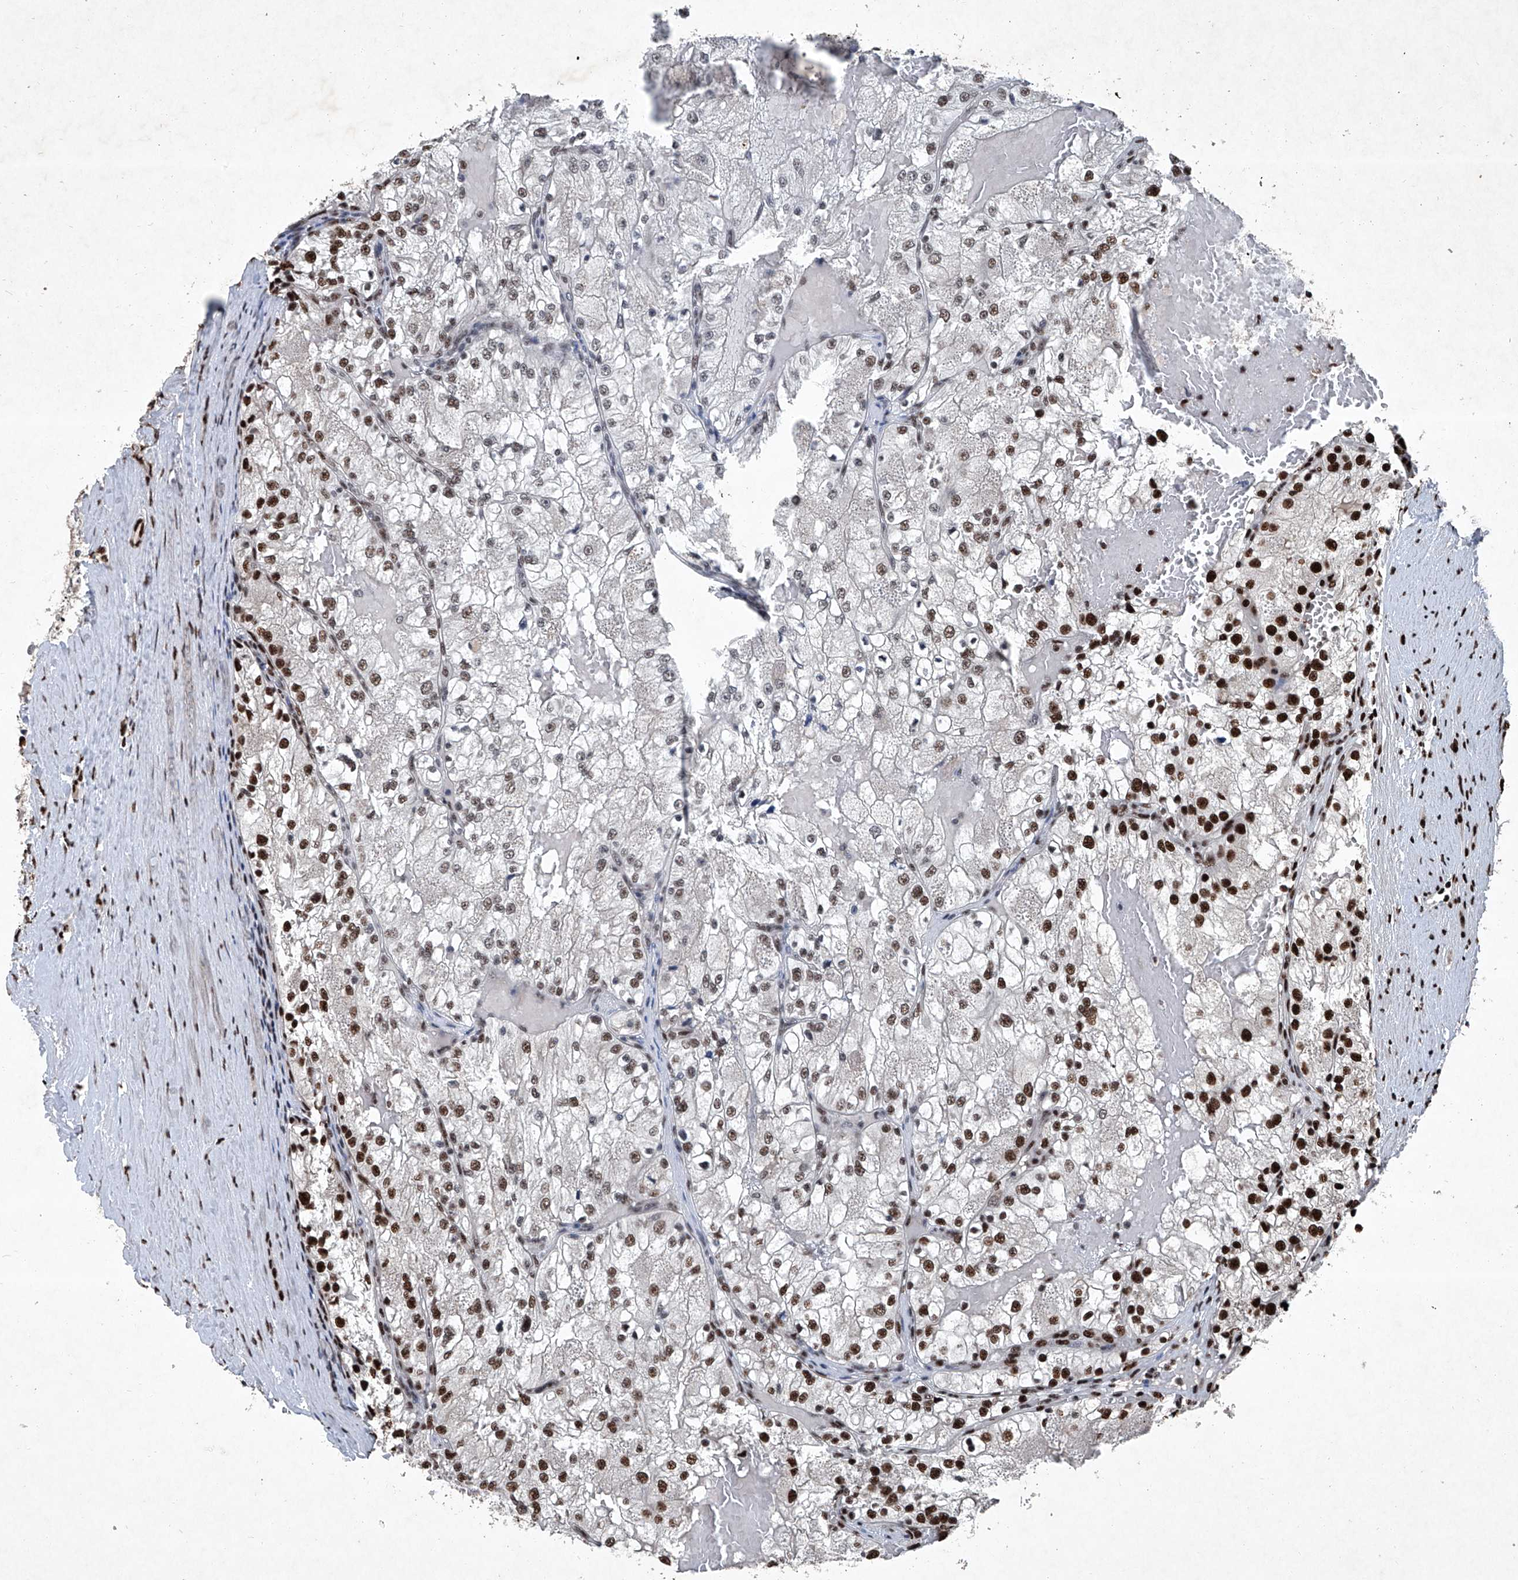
{"staining": {"intensity": "strong", "quantity": "25%-75%", "location": "nuclear"}, "tissue": "renal cancer", "cell_type": "Tumor cells", "image_type": "cancer", "snomed": [{"axis": "morphology", "description": "Normal tissue, NOS"}, {"axis": "morphology", "description": "Adenocarcinoma, NOS"}, {"axis": "topography", "description": "Kidney"}], "caption": "Immunohistochemical staining of human renal adenocarcinoma demonstrates high levels of strong nuclear protein positivity in approximately 25%-75% of tumor cells.", "gene": "DDX39B", "patient": {"sex": "male", "age": 68}}